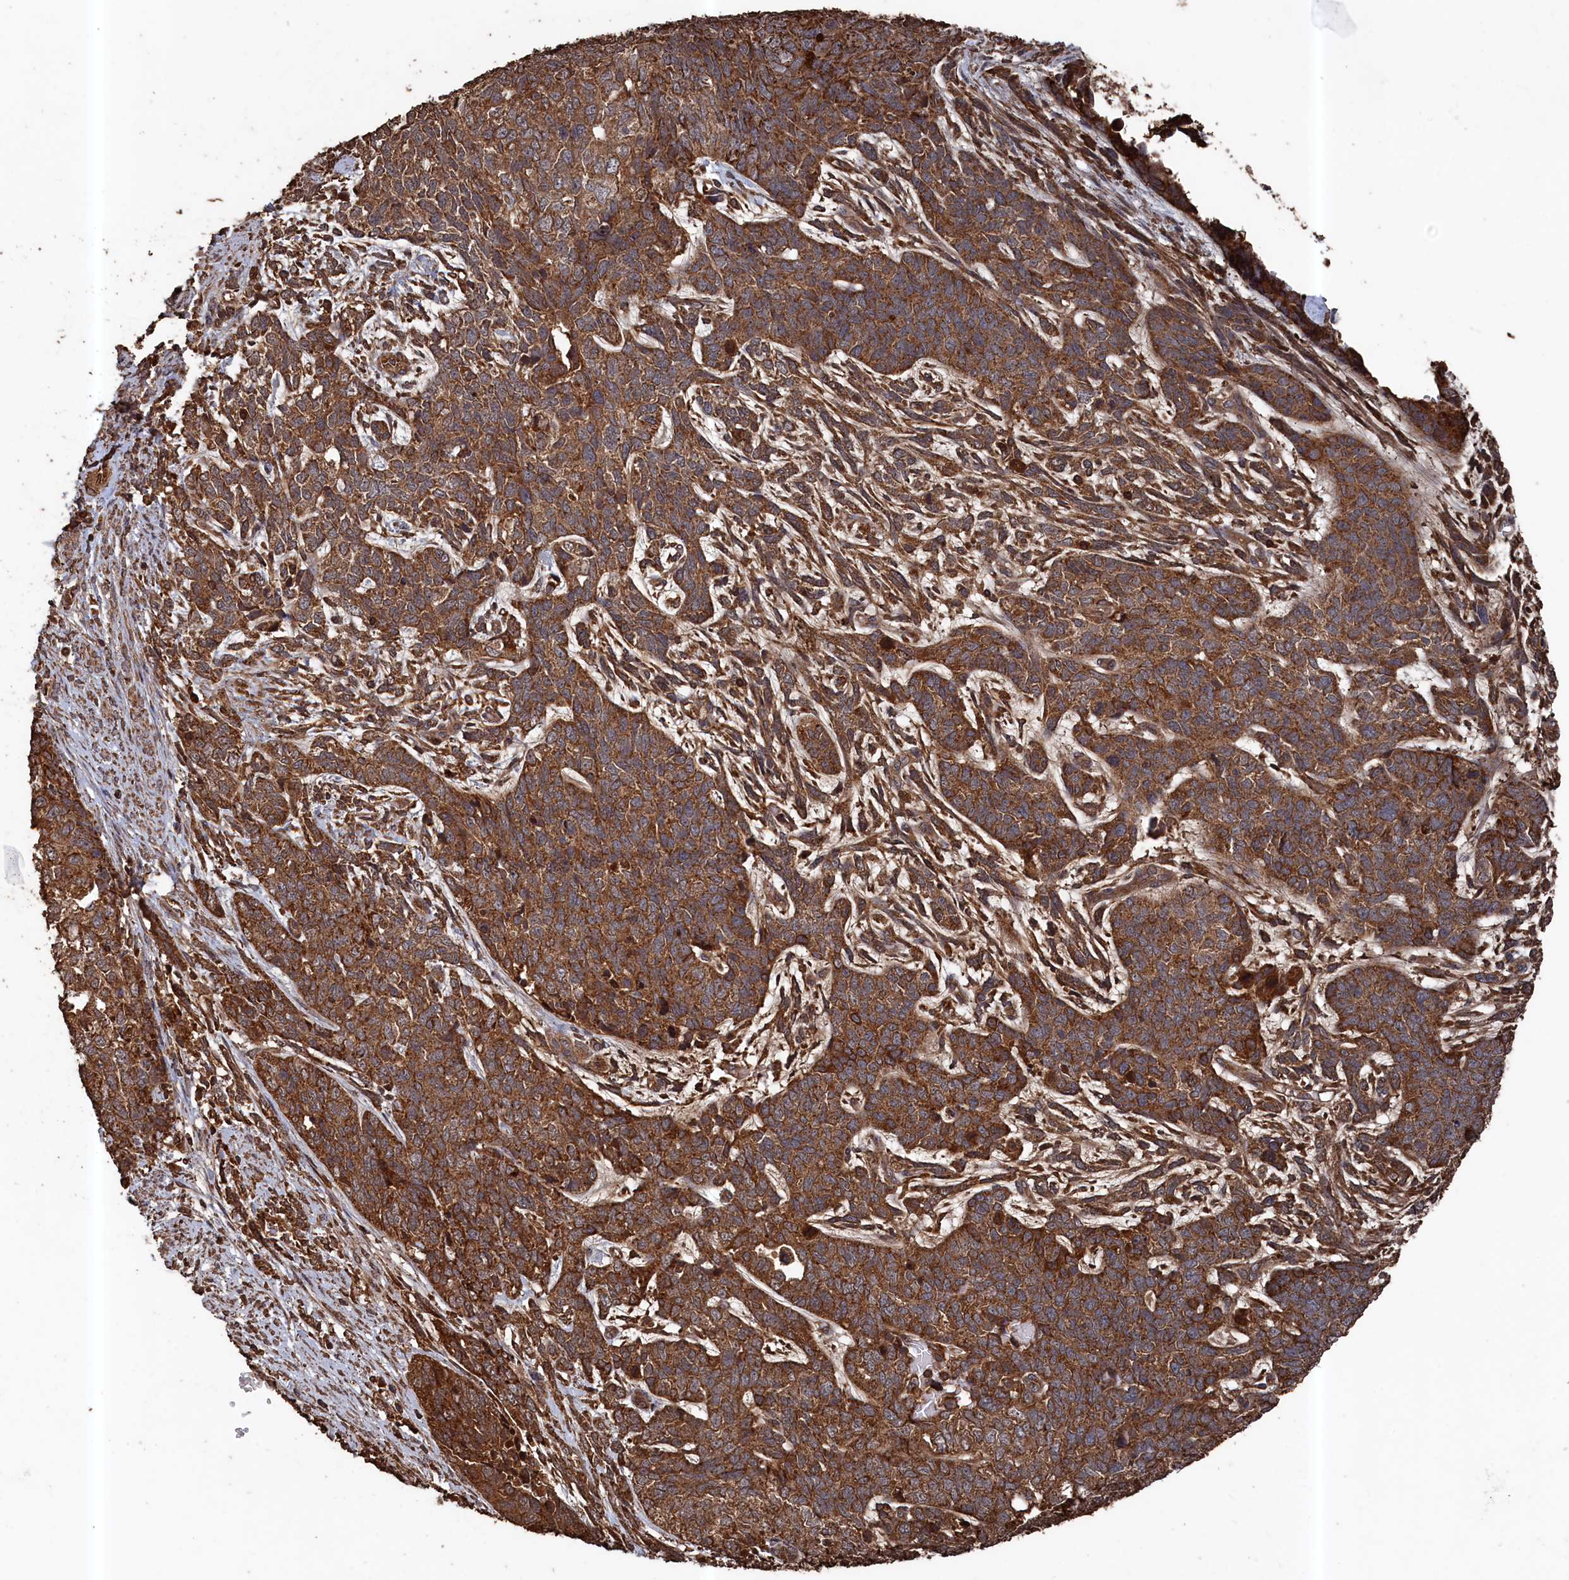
{"staining": {"intensity": "strong", "quantity": ">75%", "location": "cytoplasmic/membranous"}, "tissue": "cervical cancer", "cell_type": "Tumor cells", "image_type": "cancer", "snomed": [{"axis": "morphology", "description": "Squamous cell carcinoma, NOS"}, {"axis": "topography", "description": "Cervix"}], "caption": "A high amount of strong cytoplasmic/membranous expression is present in approximately >75% of tumor cells in cervical squamous cell carcinoma tissue. (Stains: DAB (3,3'-diaminobenzidine) in brown, nuclei in blue, Microscopy: brightfield microscopy at high magnification).", "gene": "SNX33", "patient": {"sex": "female", "age": 63}}